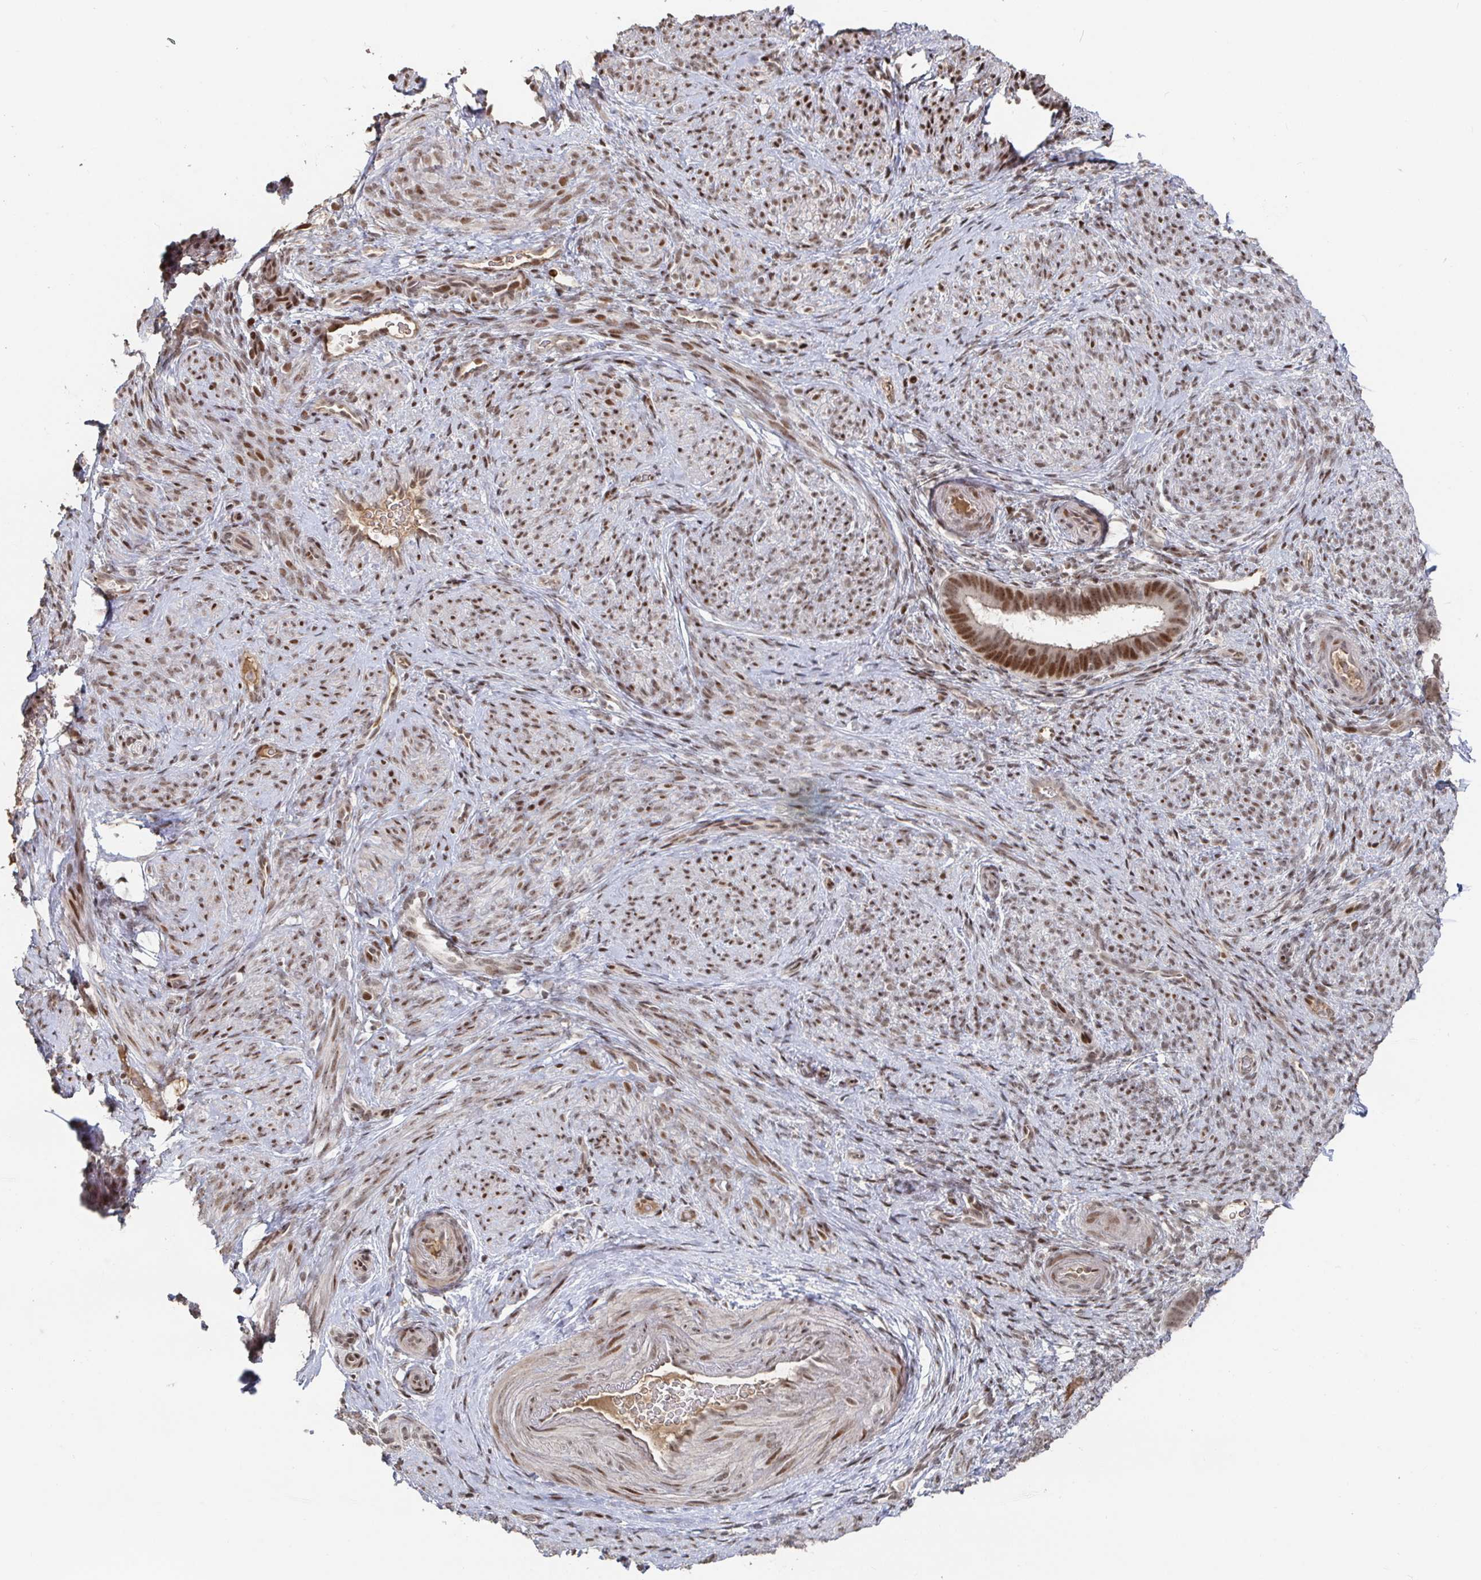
{"staining": {"intensity": "moderate", "quantity": "<25%", "location": "nuclear"}, "tissue": "endometrium", "cell_type": "Cells in endometrial stroma", "image_type": "normal", "snomed": [{"axis": "morphology", "description": "Normal tissue, NOS"}, {"axis": "topography", "description": "Endometrium"}], "caption": "This image displays IHC staining of normal human endometrium, with low moderate nuclear positivity in approximately <25% of cells in endometrial stroma.", "gene": "ZDHHC12", "patient": {"sex": "female", "age": 34}}